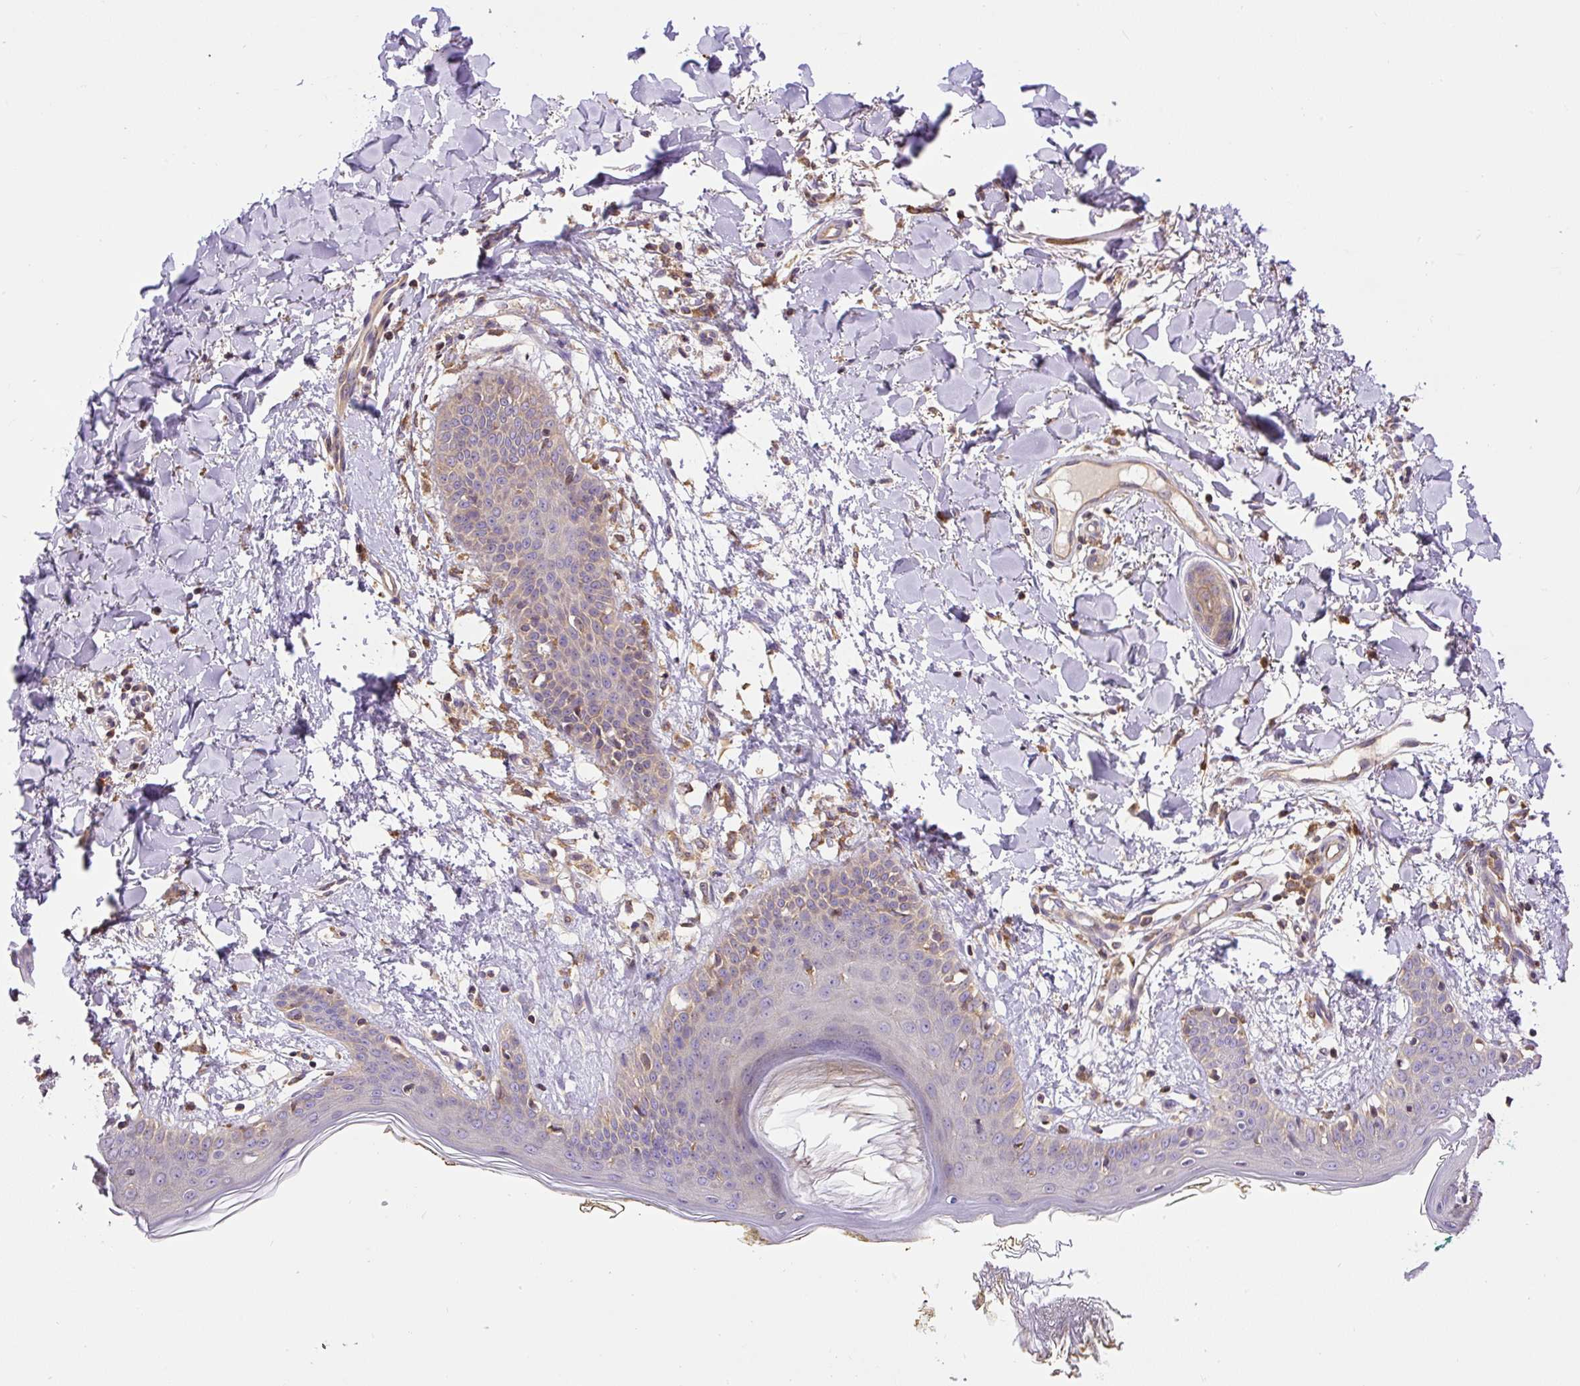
{"staining": {"intensity": "weak", "quantity": ">75%", "location": "cytoplasmic/membranous"}, "tissue": "skin", "cell_type": "Fibroblasts", "image_type": "normal", "snomed": [{"axis": "morphology", "description": "Normal tissue, NOS"}, {"axis": "topography", "description": "Skin"}], "caption": "IHC histopathology image of benign skin: human skin stained using immunohistochemistry (IHC) shows low levels of weak protein expression localized specifically in the cytoplasmic/membranous of fibroblasts, appearing as a cytoplasmic/membranous brown color.", "gene": "CCDC28A", "patient": {"sex": "female", "age": 34}}